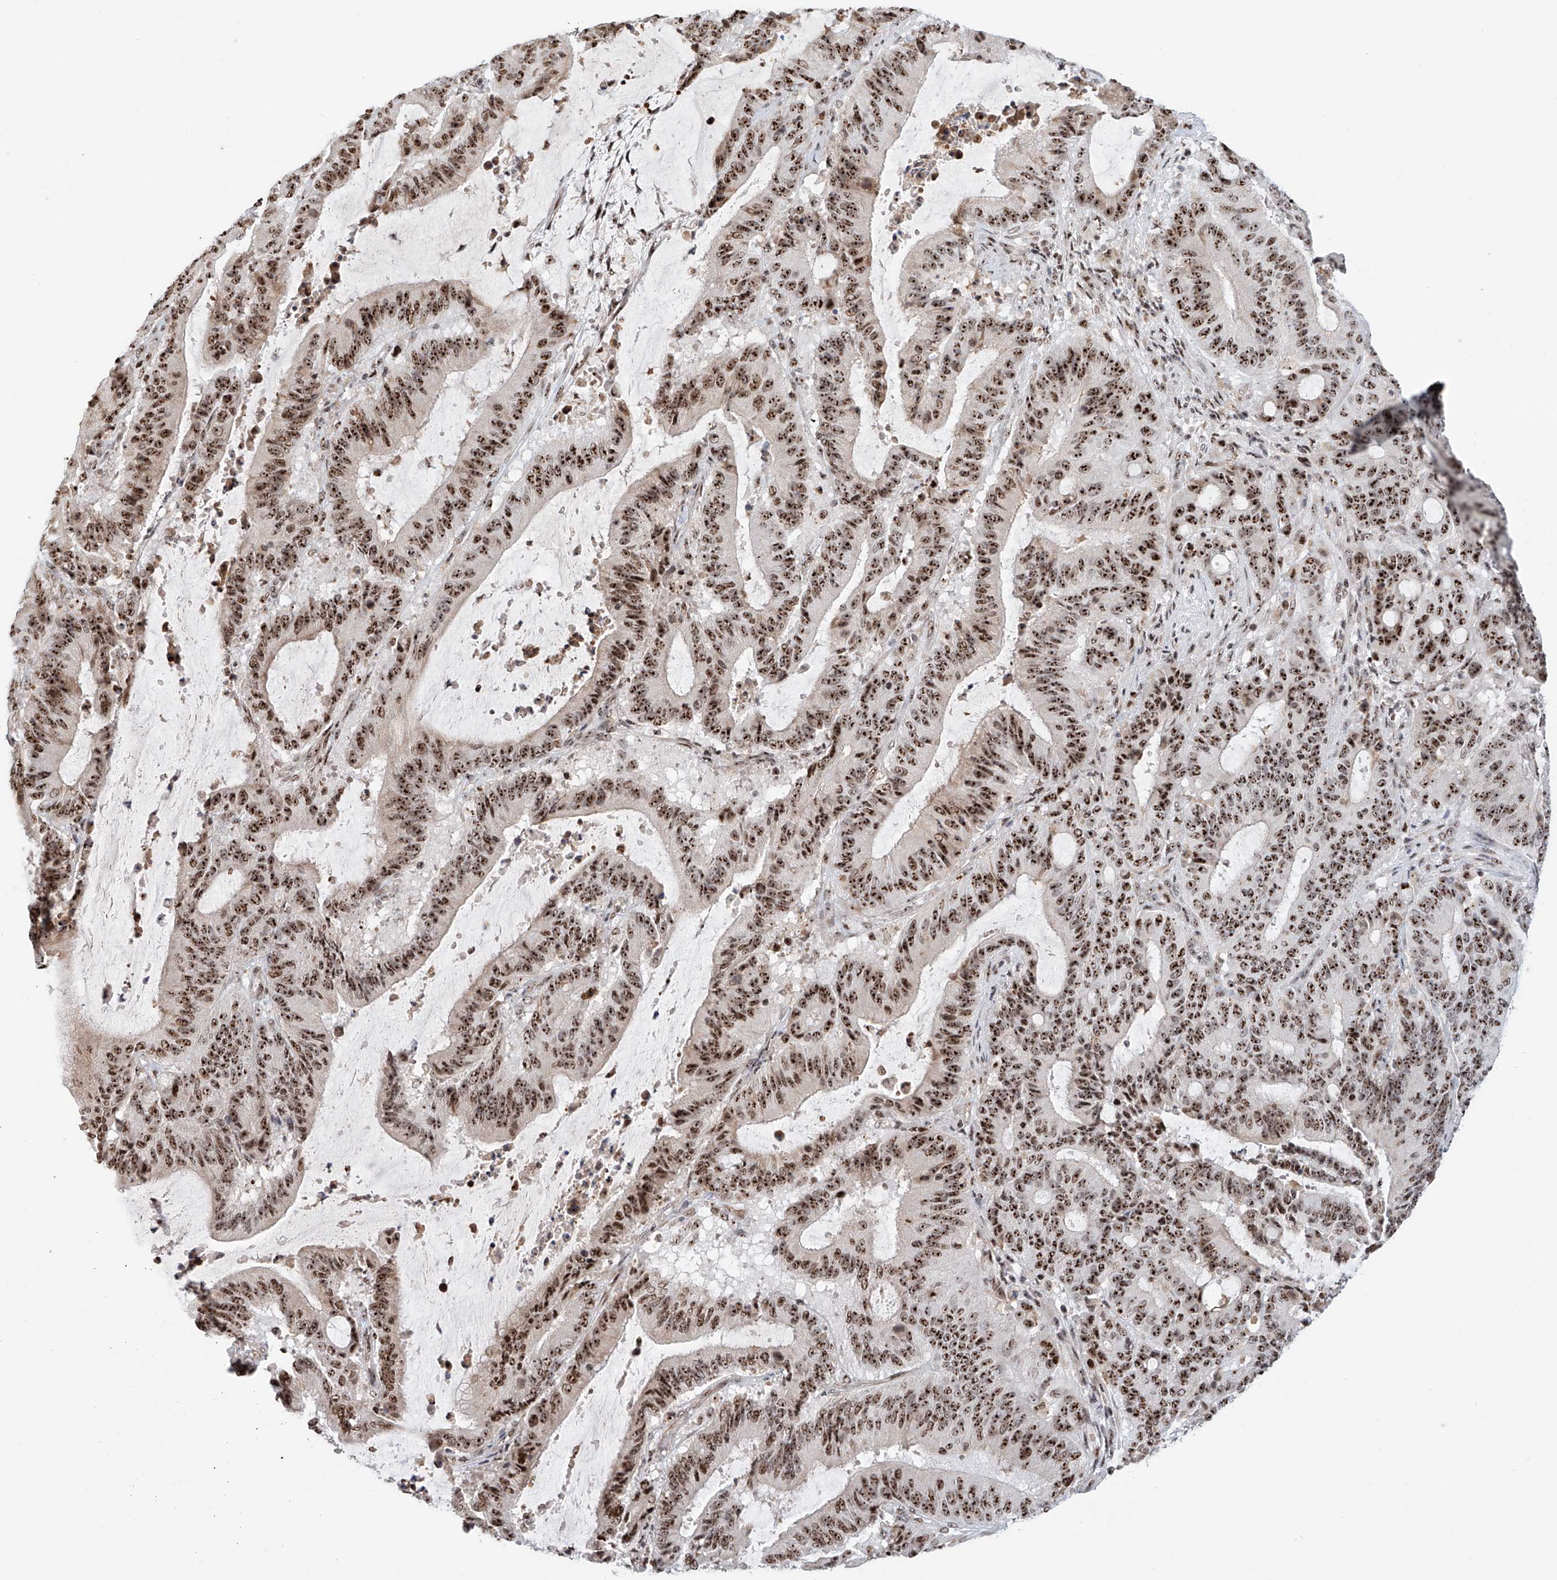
{"staining": {"intensity": "strong", "quantity": ">75%", "location": "nuclear"}, "tissue": "liver cancer", "cell_type": "Tumor cells", "image_type": "cancer", "snomed": [{"axis": "morphology", "description": "Normal tissue, NOS"}, {"axis": "morphology", "description": "Cholangiocarcinoma"}, {"axis": "topography", "description": "Liver"}, {"axis": "topography", "description": "Peripheral nerve tissue"}], "caption": "Immunohistochemistry of cholangiocarcinoma (liver) displays high levels of strong nuclear positivity in about >75% of tumor cells.", "gene": "PRUNE2", "patient": {"sex": "female", "age": 73}}